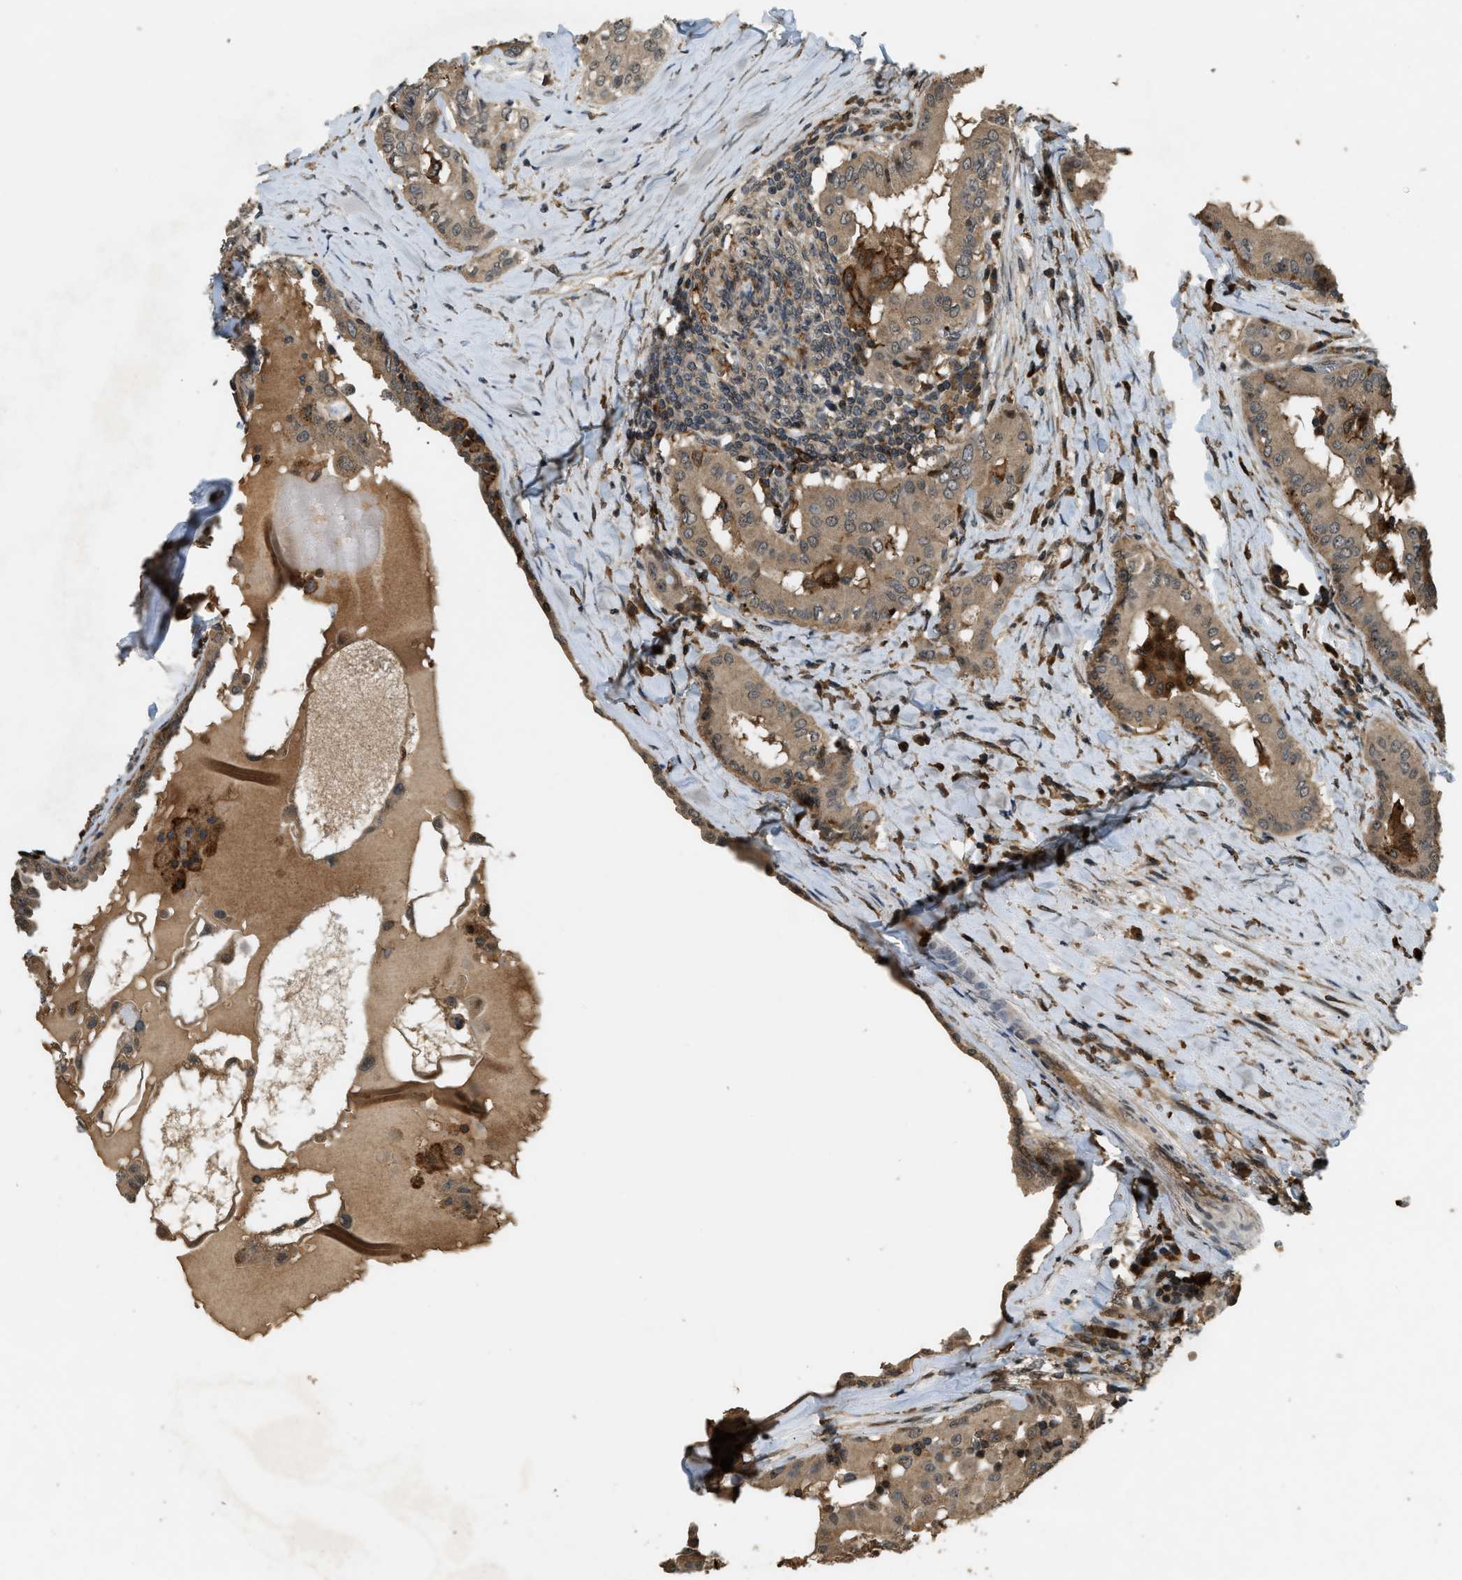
{"staining": {"intensity": "moderate", "quantity": ">75%", "location": "cytoplasmic/membranous"}, "tissue": "thyroid cancer", "cell_type": "Tumor cells", "image_type": "cancer", "snomed": [{"axis": "morphology", "description": "Papillary adenocarcinoma, NOS"}, {"axis": "topography", "description": "Thyroid gland"}], "caption": "Thyroid cancer (papillary adenocarcinoma) tissue exhibits moderate cytoplasmic/membranous positivity in about >75% of tumor cells", "gene": "RNF141", "patient": {"sex": "male", "age": 33}}